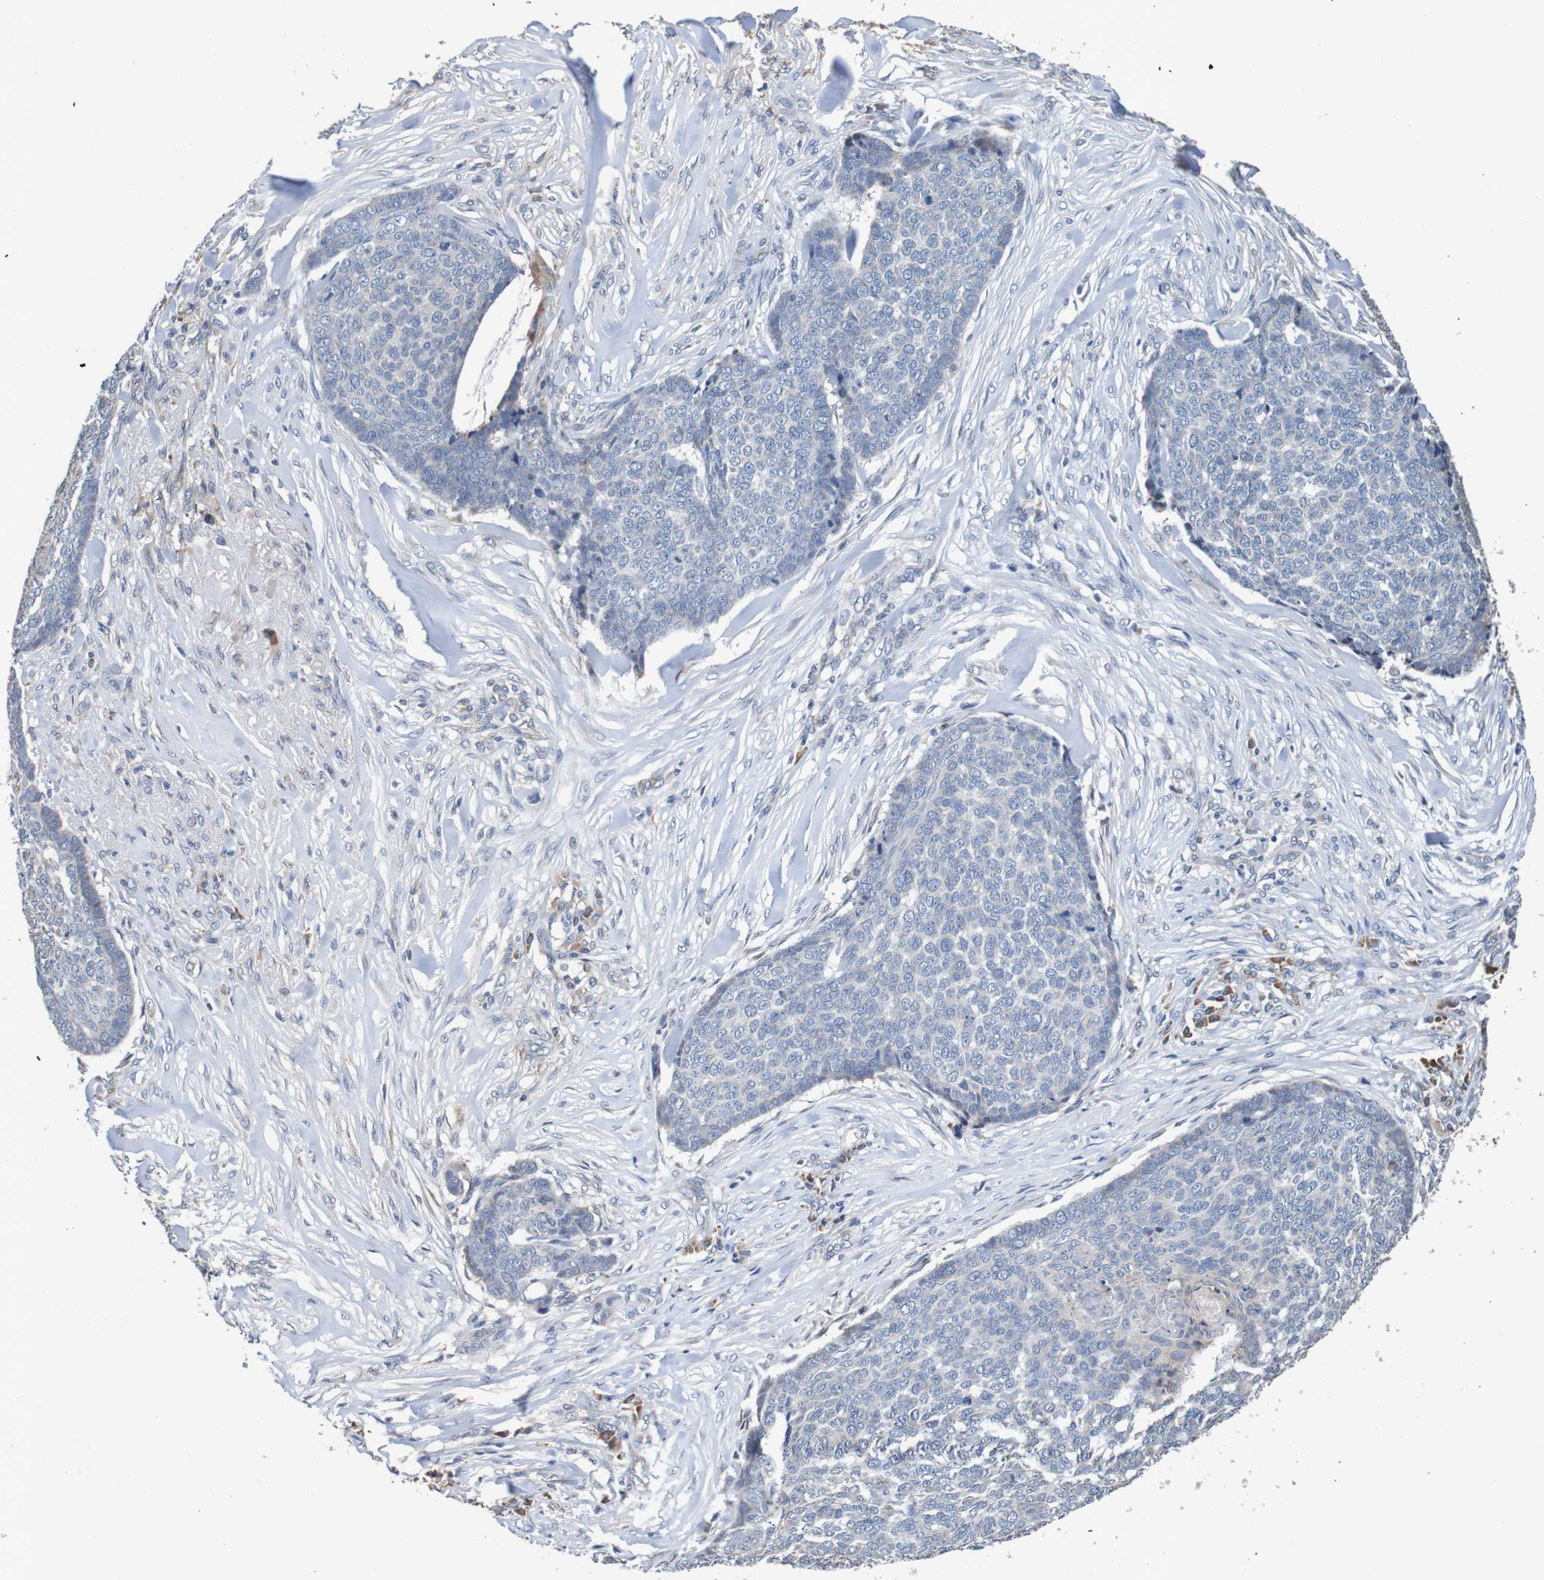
{"staining": {"intensity": "negative", "quantity": "none", "location": "none"}, "tissue": "skin cancer", "cell_type": "Tumor cells", "image_type": "cancer", "snomed": [{"axis": "morphology", "description": "Basal cell carcinoma"}, {"axis": "topography", "description": "Skin"}], "caption": "DAB (3,3'-diaminobenzidine) immunohistochemical staining of human skin cancer (basal cell carcinoma) shows no significant staining in tumor cells. The staining was performed using DAB (3,3'-diaminobenzidine) to visualize the protein expression in brown, while the nuclei were stained in blue with hematoxylin (Magnification: 20x).", "gene": "FIBP", "patient": {"sex": "male", "age": 84}}